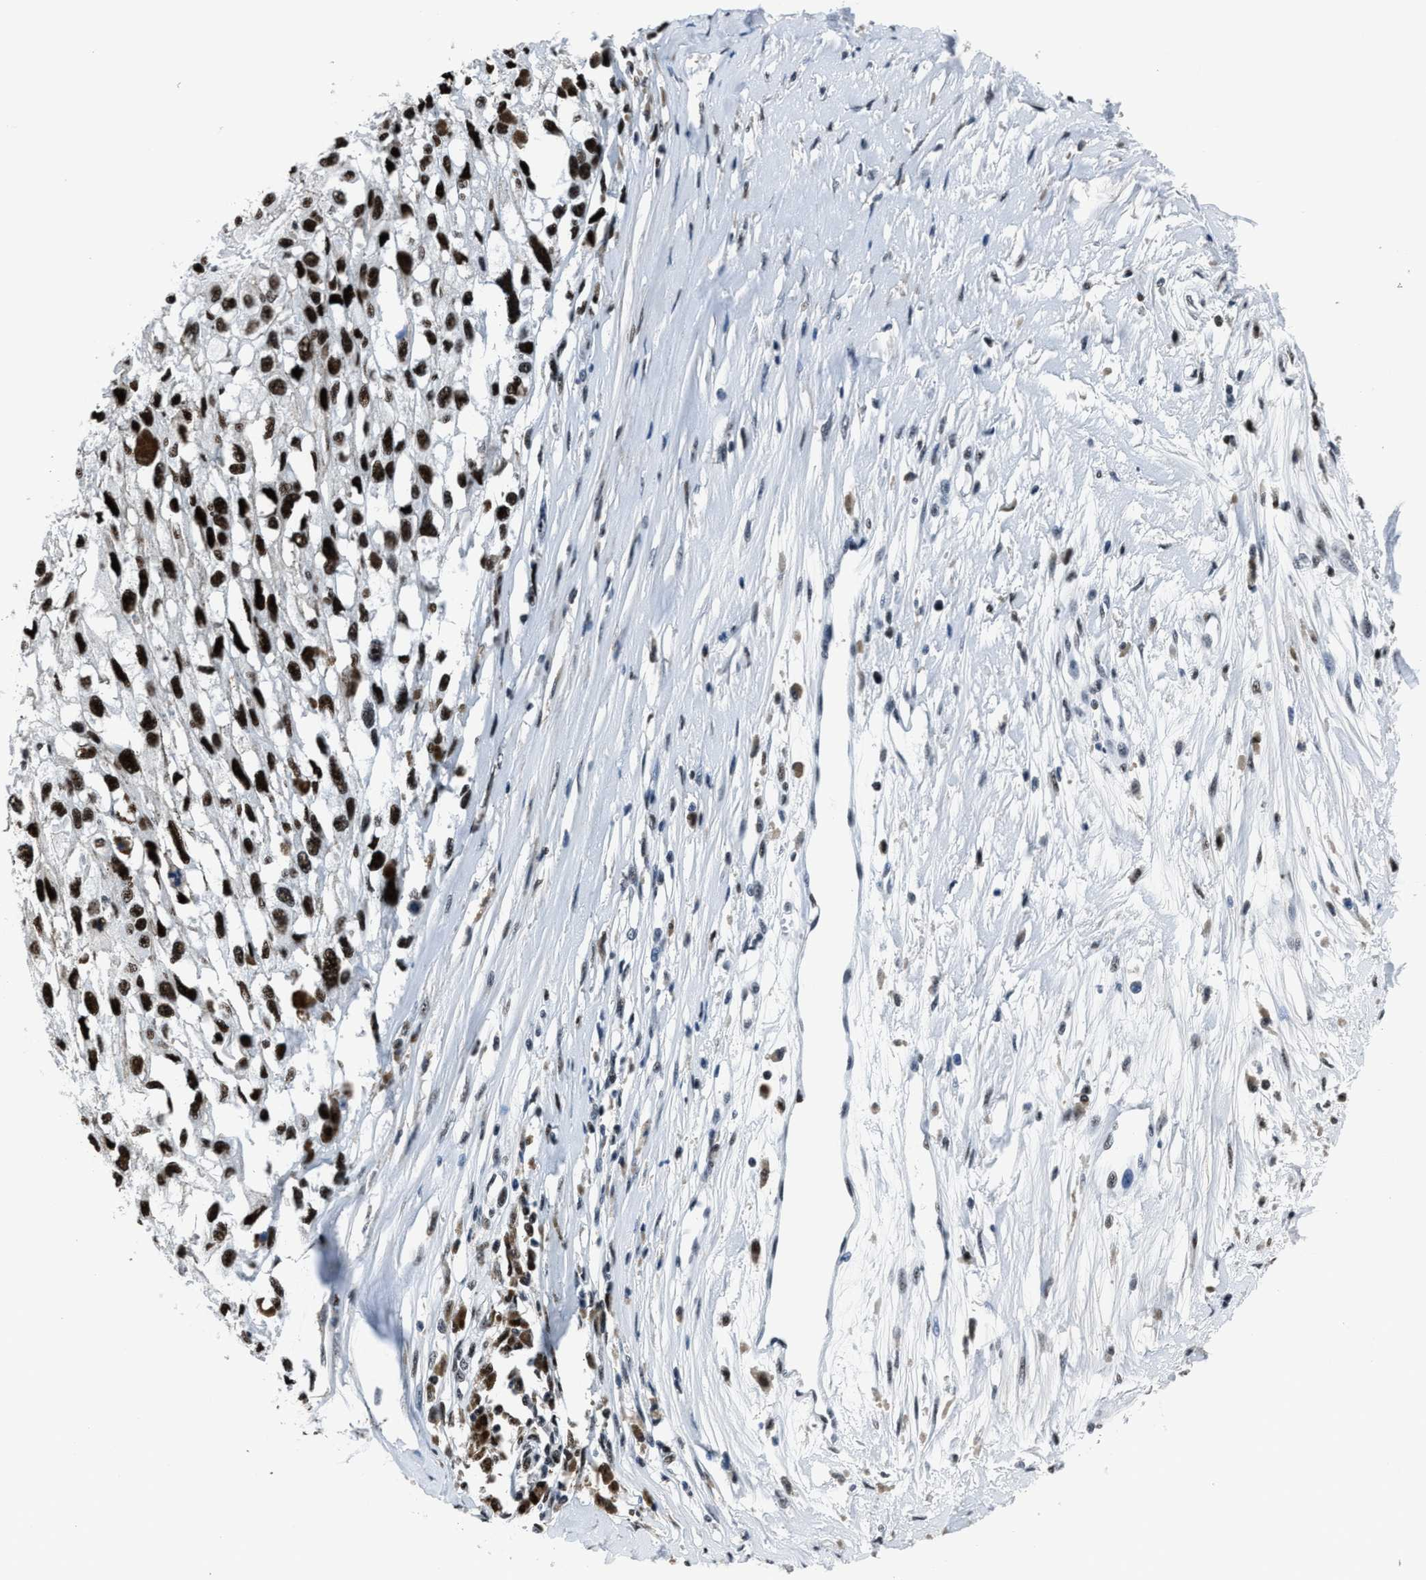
{"staining": {"intensity": "strong", "quantity": ">75%", "location": "nuclear"}, "tissue": "melanoma", "cell_type": "Tumor cells", "image_type": "cancer", "snomed": [{"axis": "morphology", "description": "Malignant melanoma, Metastatic site"}, {"axis": "topography", "description": "Lymph node"}], "caption": "Human melanoma stained with a protein marker displays strong staining in tumor cells.", "gene": "PPIE", "patient": {"sex": "male", "age": 59}}